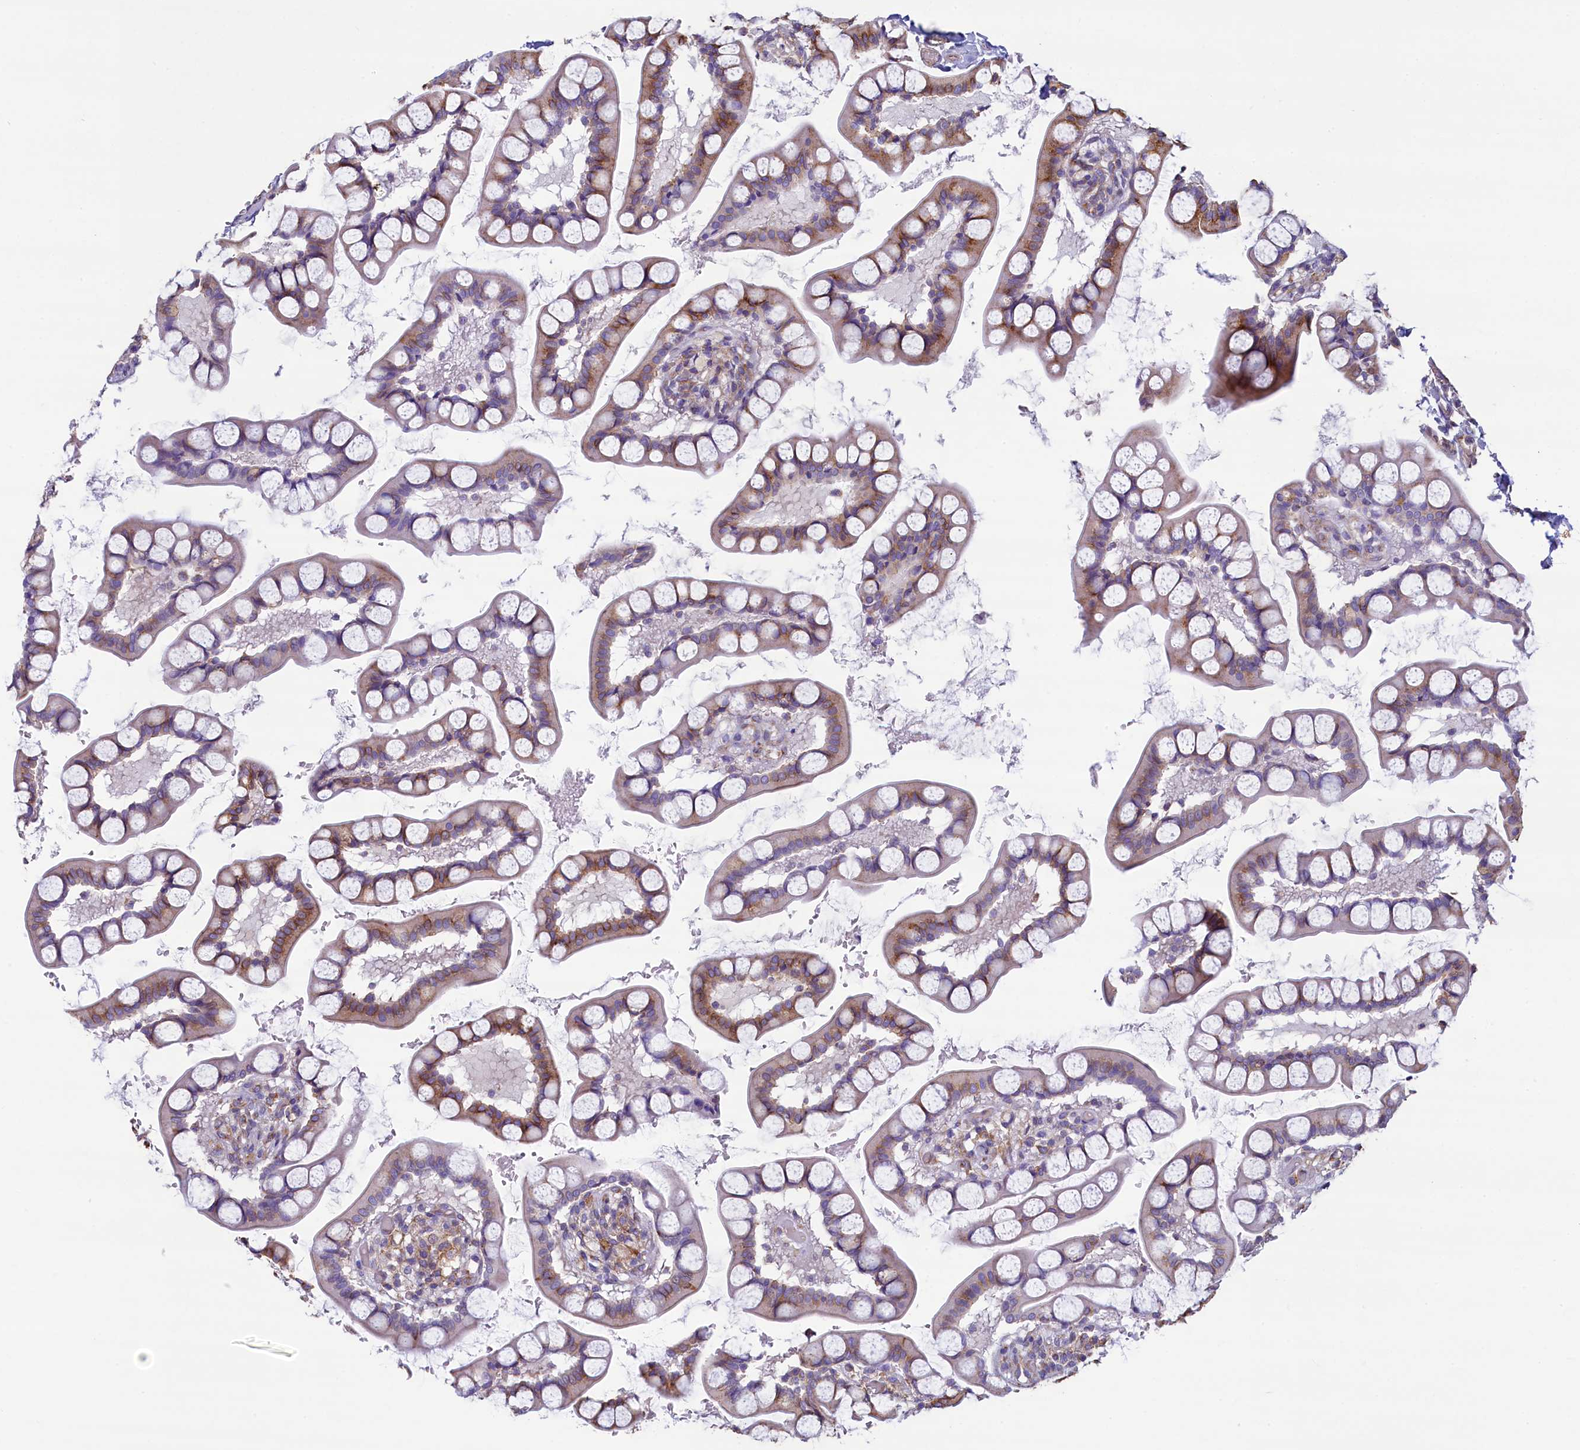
{"staining": {"intensity": "strong", "quantity": "25%-75%", "location": "cytoplasmic/membranous"}, "tissue": "small intestine", "cell_type": "Glandular cells", "image_type": "normal", "snomed": [{"axis": "morphology", "description": "Normal tissue, NOS"}, {"axis": "topography", "description": "Small intestine"}], "caption": "Immunohistochemical staining of normal small intestine exhibits high levels of strong cytoplasmic/membranous staining in about 25%-75% of glandular cells.", "gene": "GPR21", "patient": {"sex": "male", "age": 52}}